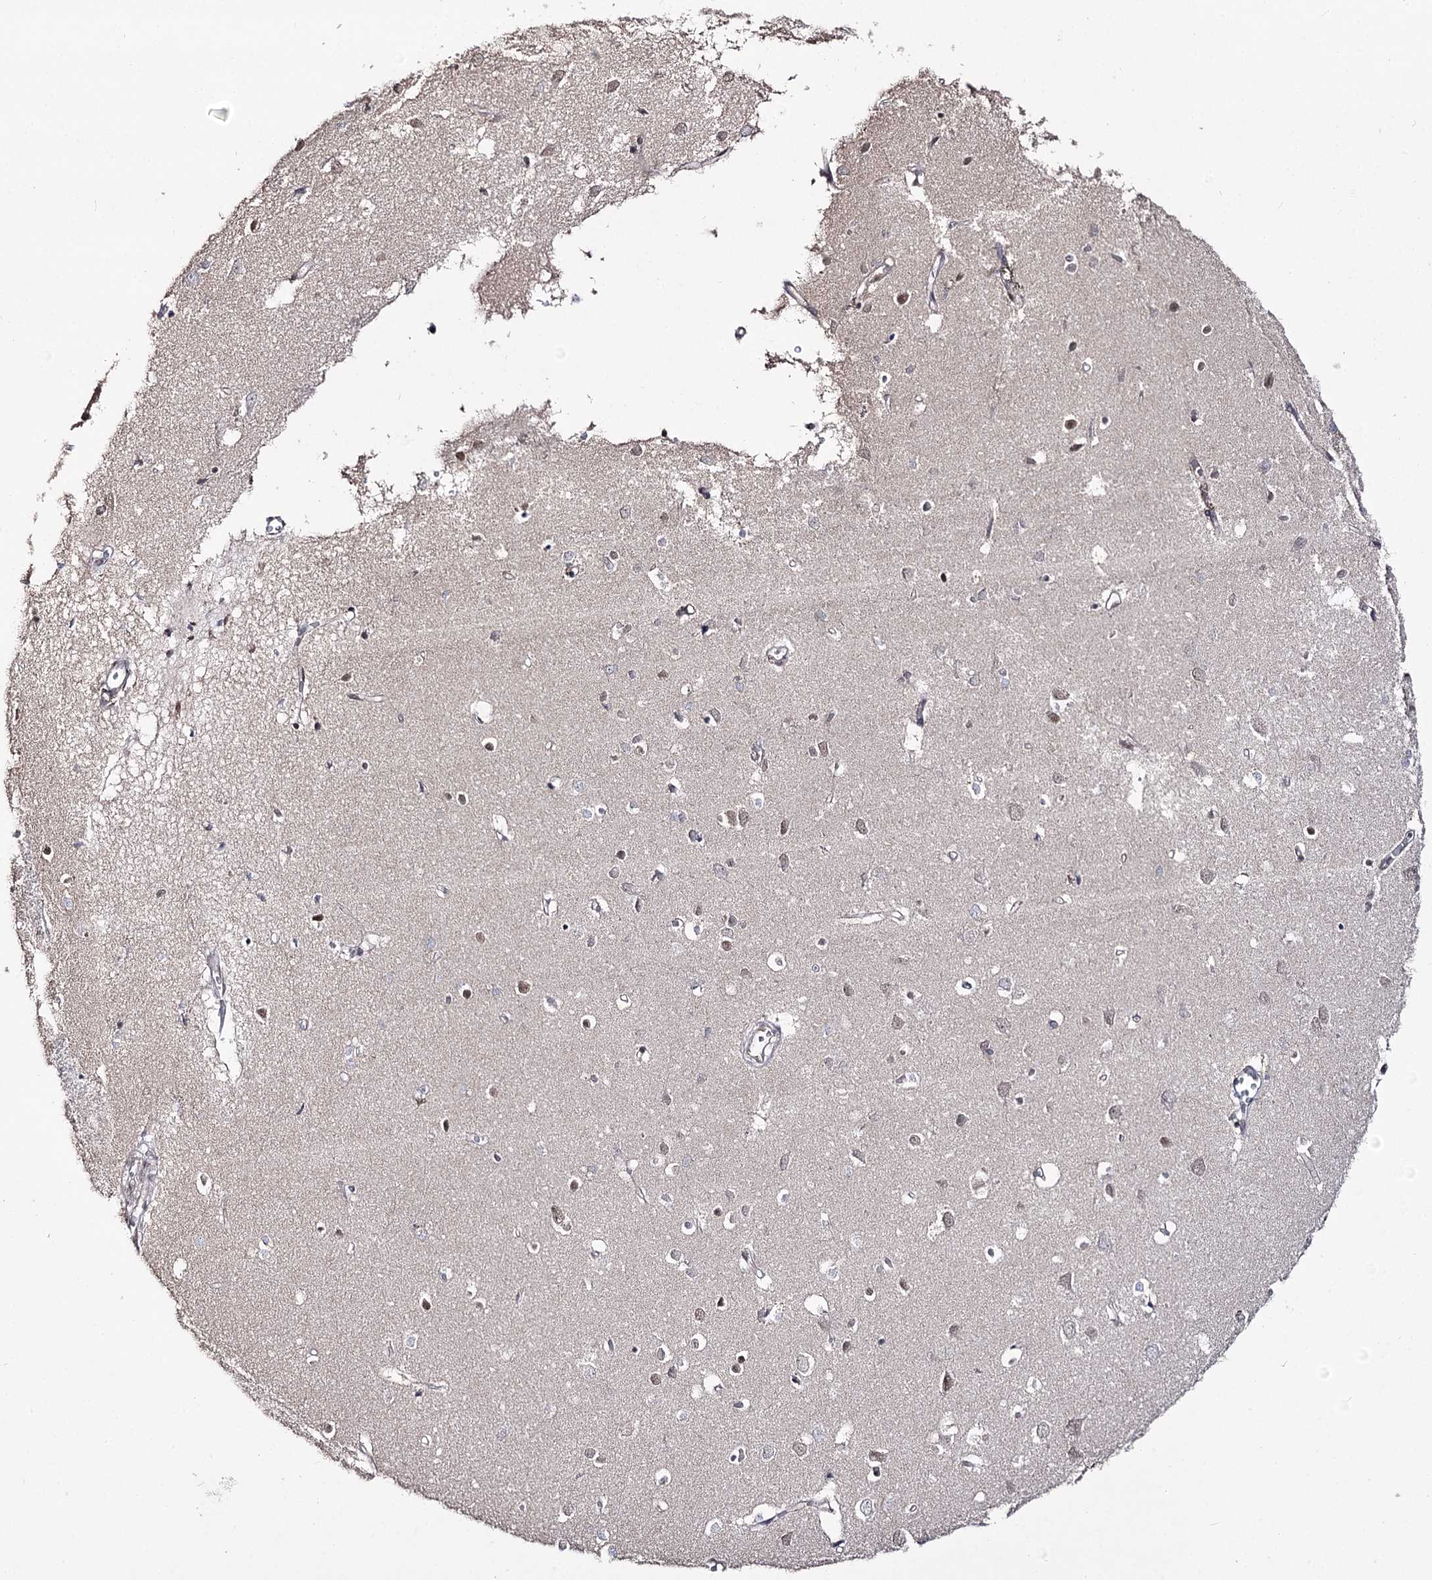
{"staining": {"intensity": "moderate", "quantity": "25%-75%", "location": "nuclear"}, "tissue": "cerebral cortex", "cell_type": "Endothelial cells", "image_type": "normal", "snomed": [{"axis": "morphology", "description": "Normal tissue, NOS"}, {"axis": "topography", "description": "Cerebral cortex"}], "caption": "The photomicrograph displays a brown stain indicating the presence of a protein in the nuclear of endothelial cells in cerebral cortex. (brown staining indicates protein expression, while blue staining denotes nuclei).", "gene": "VGLL4", "patient": {"sex": "female", "age": 64}}